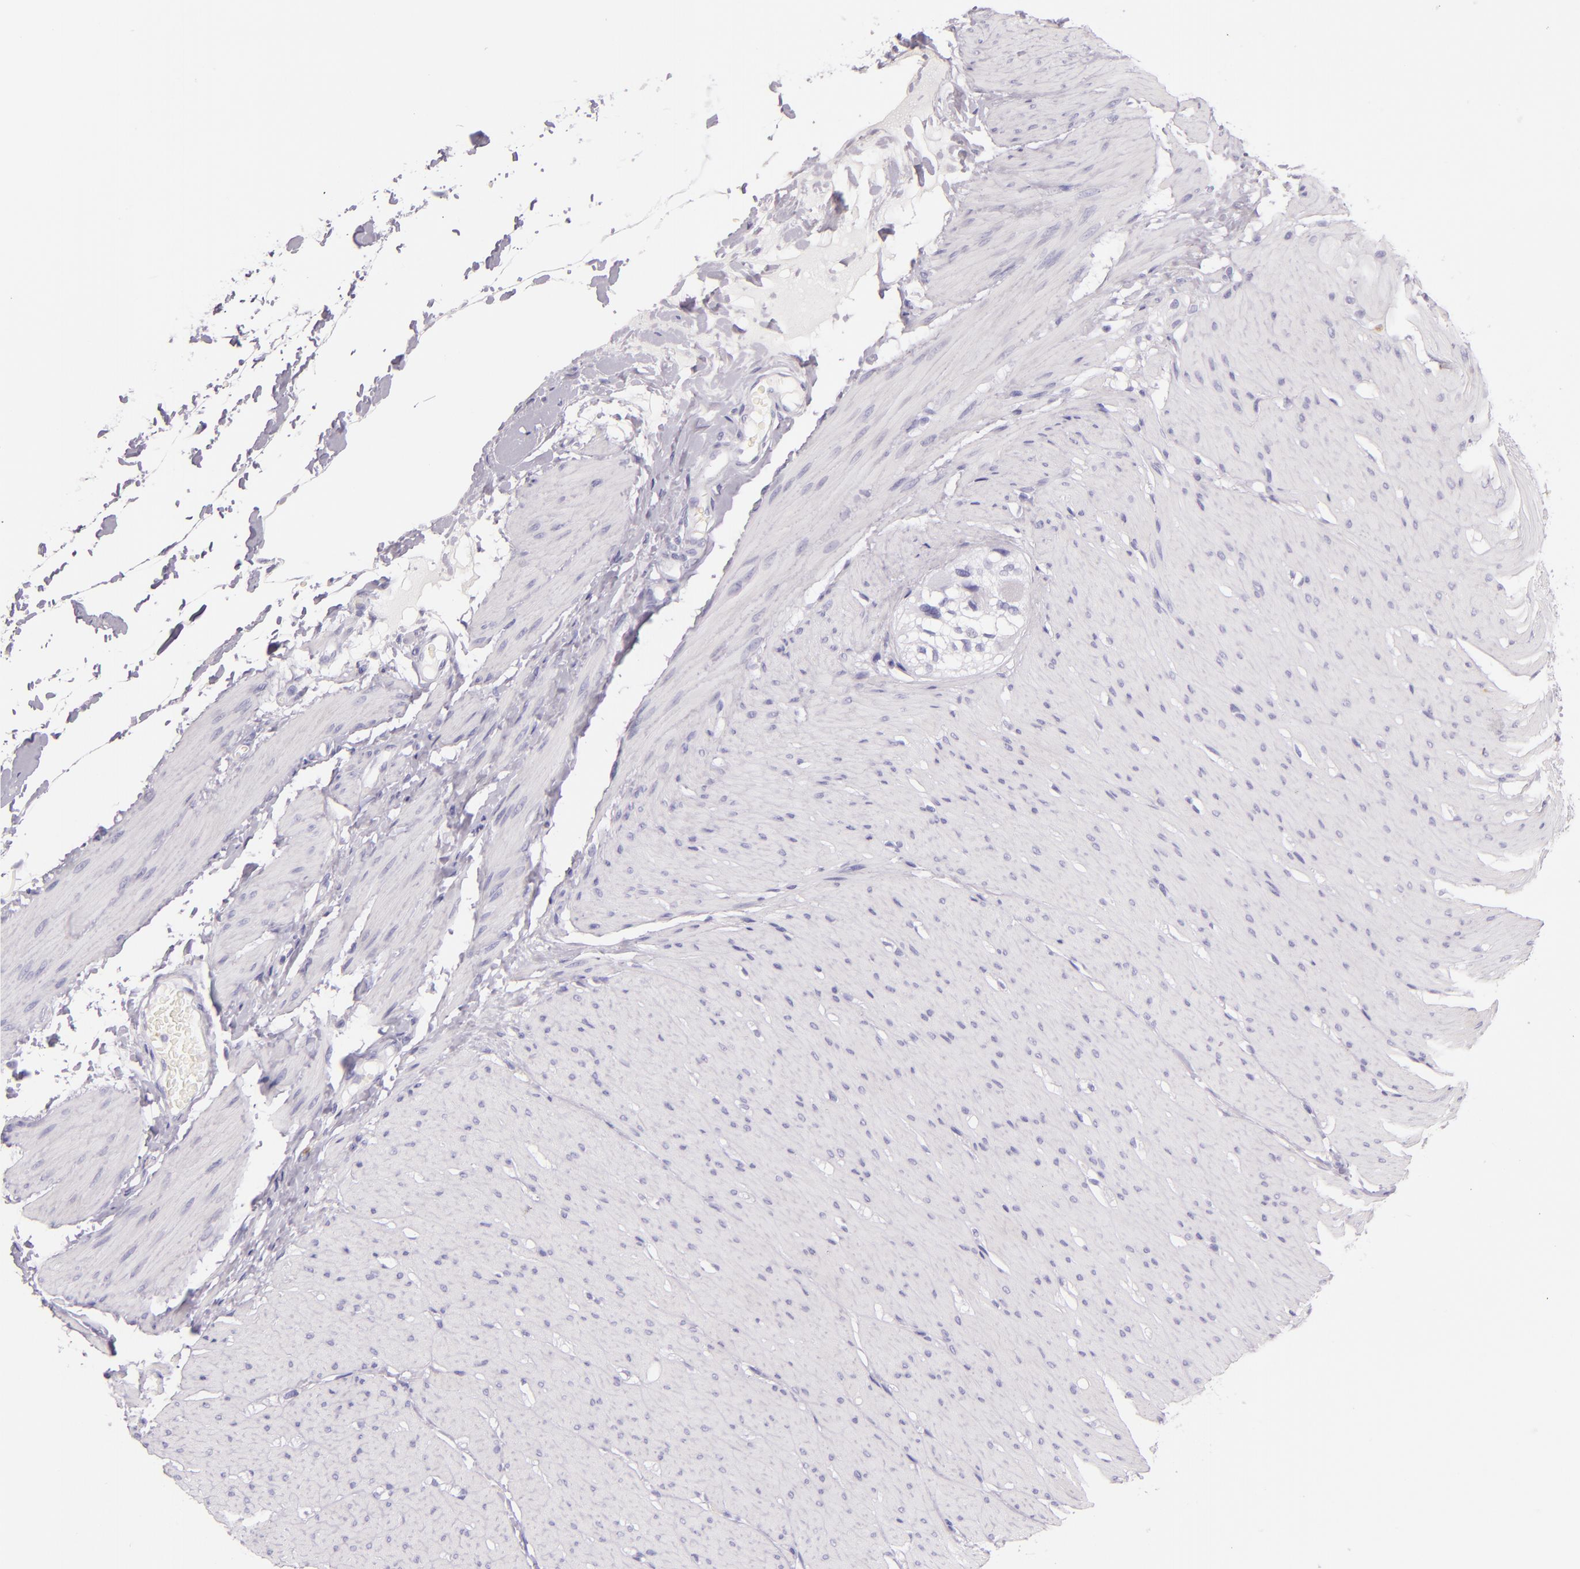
{"staining": {"intensity": "negative", "quantity": "none", "location": "none"}, "tissue": "smooth muscle", "cell_type": "Smooth muscle cells", "image_type": "normal", "snomed": [{"axis": "morphology", "description": "Normal tissue, NOS"}, {"axis": "topography", "description": "Smooth muscle"}, {"axis": "topography", "description": "Colon"}], "caption": "Immunohistochemical staining of normal smooth muscle demonstrates no significant staining in smooth muscle cells.", "gene": "CEACAM1", "patient": {"sex": "male", "age": 67}}